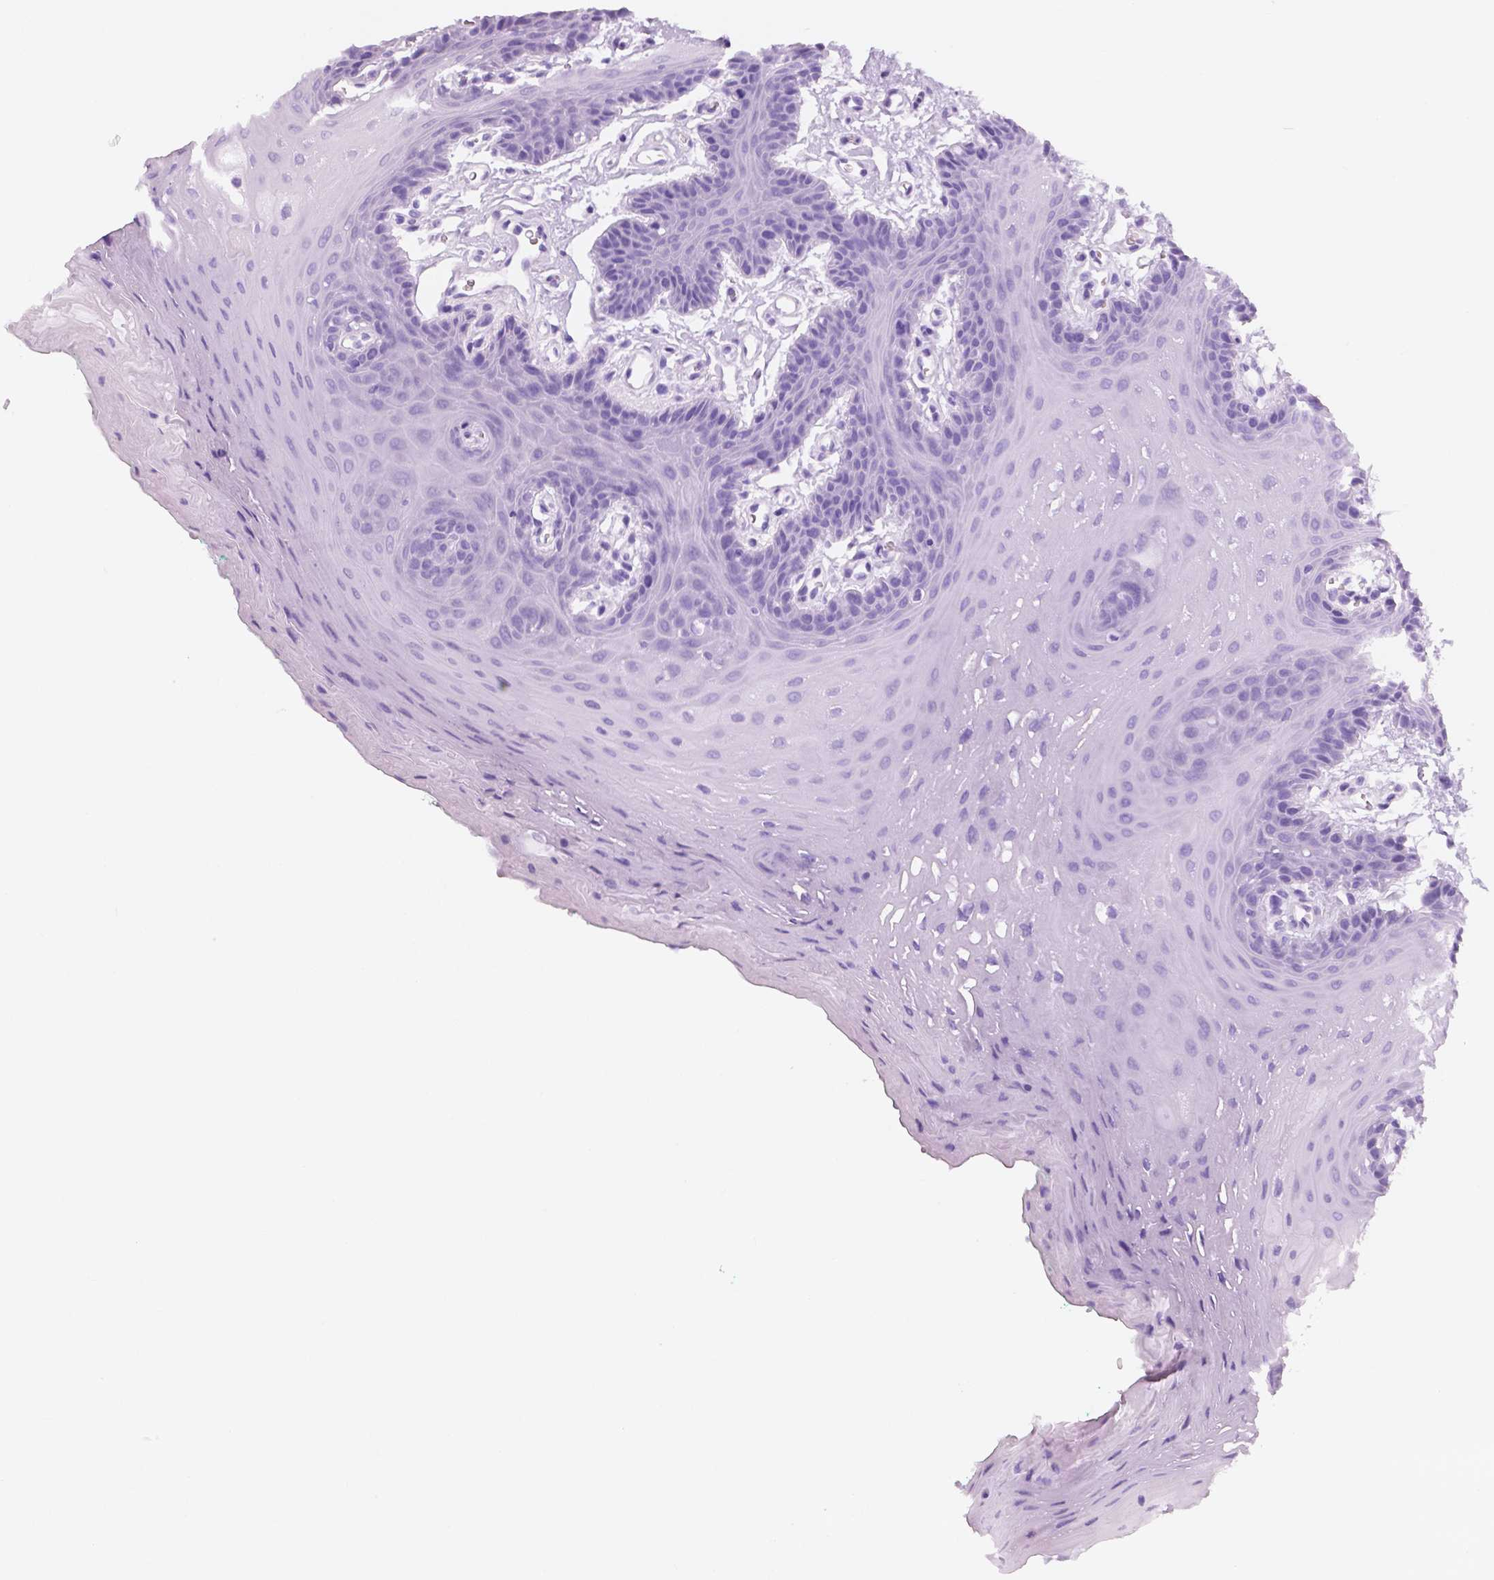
{"staining": {"intensity": "negative", "quantity": "none", "location": "none"}, "tissue": "oral mucosa", "cell_type": "Squamous epithelial cells", "image_type": "normal", "snomed": [{"axis": "morphology", "description": "Normal tissue, NOS"}, {"axis": "morphology", "description": "Squamous cell carcinoma, NOS"}, {"axis": "topography", "description": "Oral tissue"}, {"axis": "topography", "description": "Head-Neck"}], "caption": "There is no significant expression in squamous epithelial cells of oral mucosa. (DAB immunohistochemistry (IHC) visualized using brightfield microscopy, high magnification).", "gene": "NECAB1", "patient": {"sex": "female", "age": 50}}